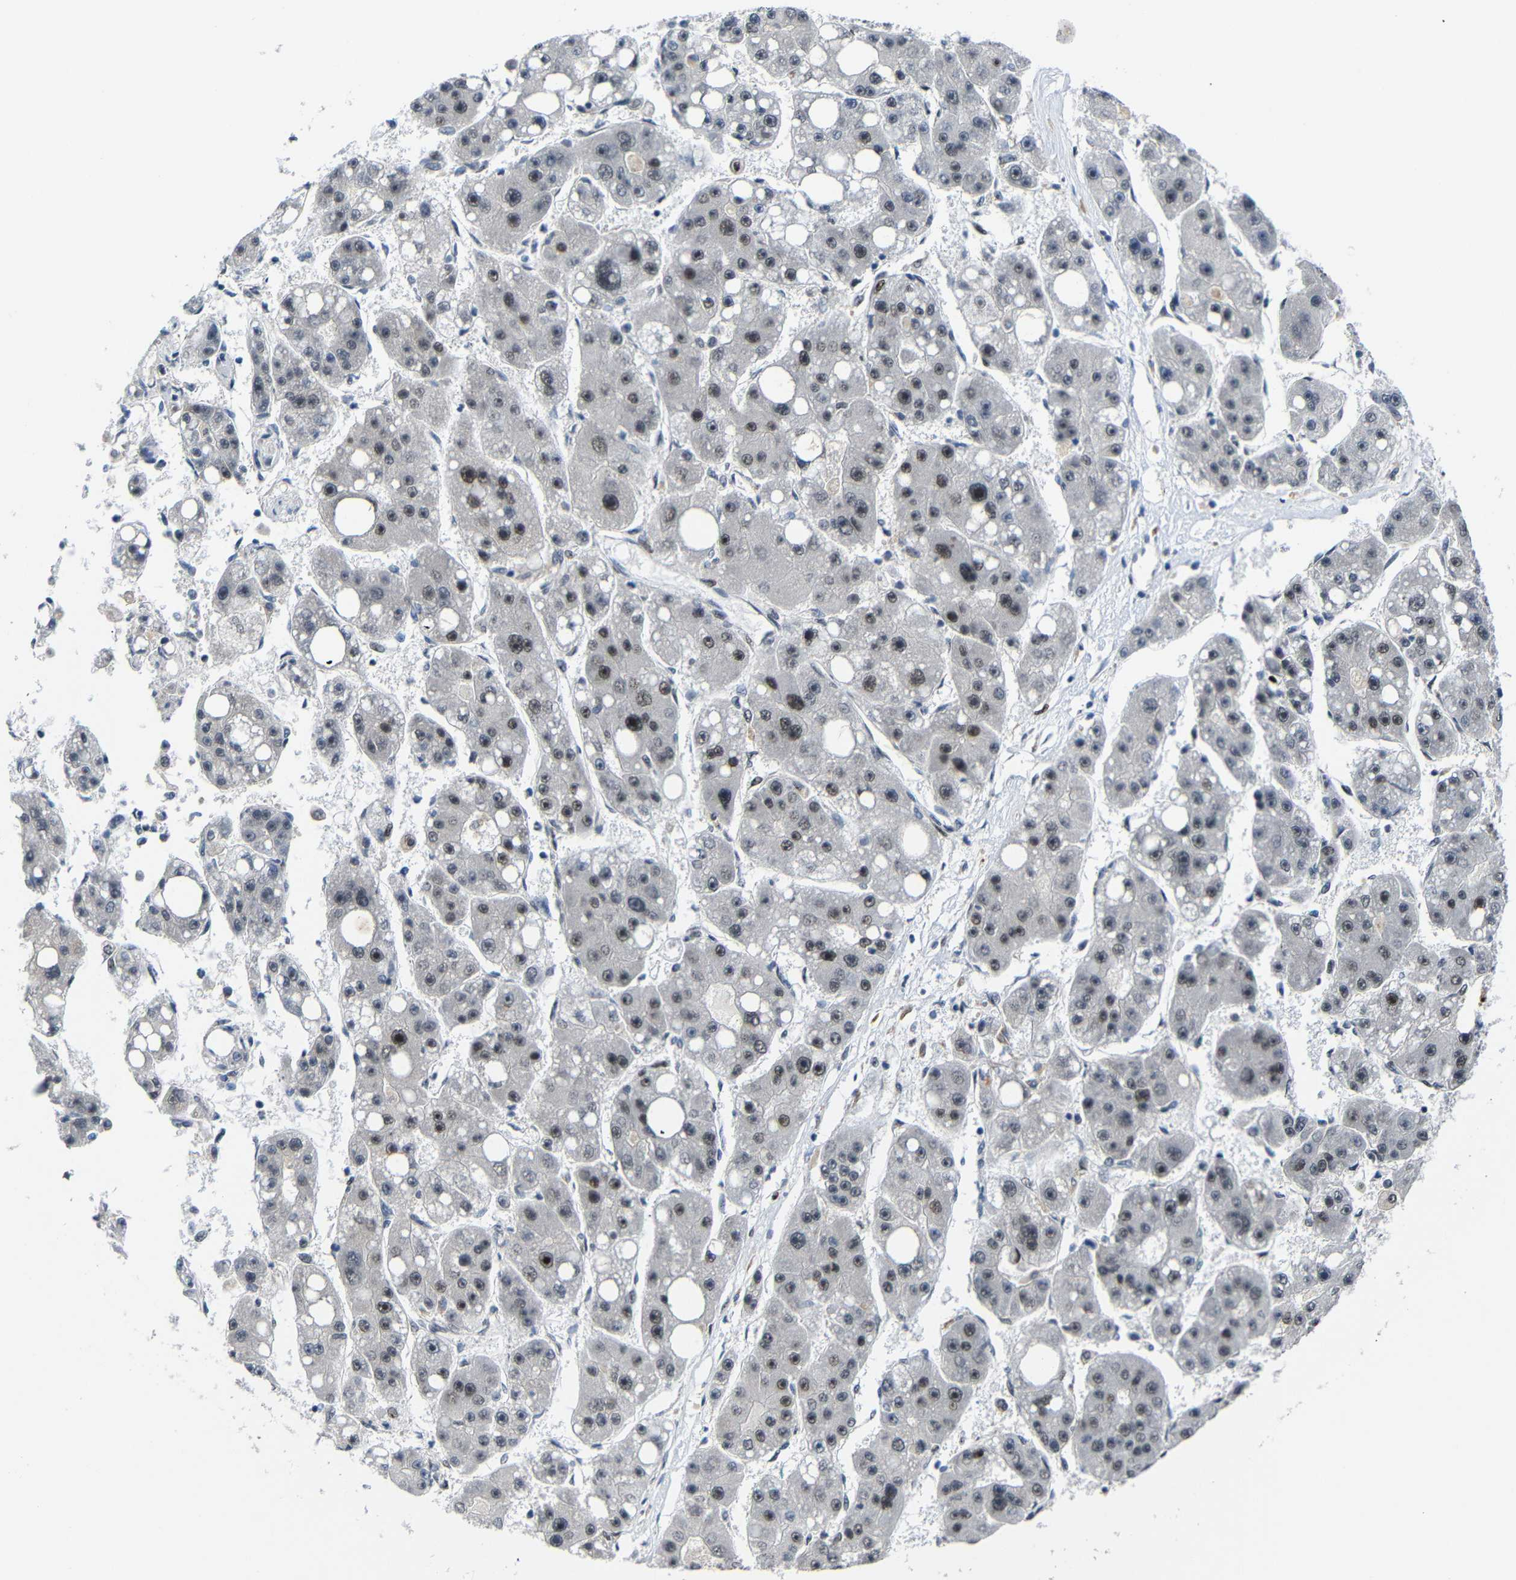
{"staining": {"intensity": "strong", "quantity": "25%-75%", "location": "nuclear"}, "tissue": "liver cancer", "cell_type": "Tumor cells", "image_type": "cancer", "snomed": [{"axis": "morphology", "description": "Carcinoma, Hepatocellular, NOS"}, {"axis": "topography", "description": "Liver"}], "caption": "IHC (DAB (3,3'-diaminobenzidine)) staining of human liver cancer exhibits strong nuclear protein positivity in approximately 25%-75% of tumor cells.", "gene": "SETDB2", "patient": {"sex": "female", "age": 61}}